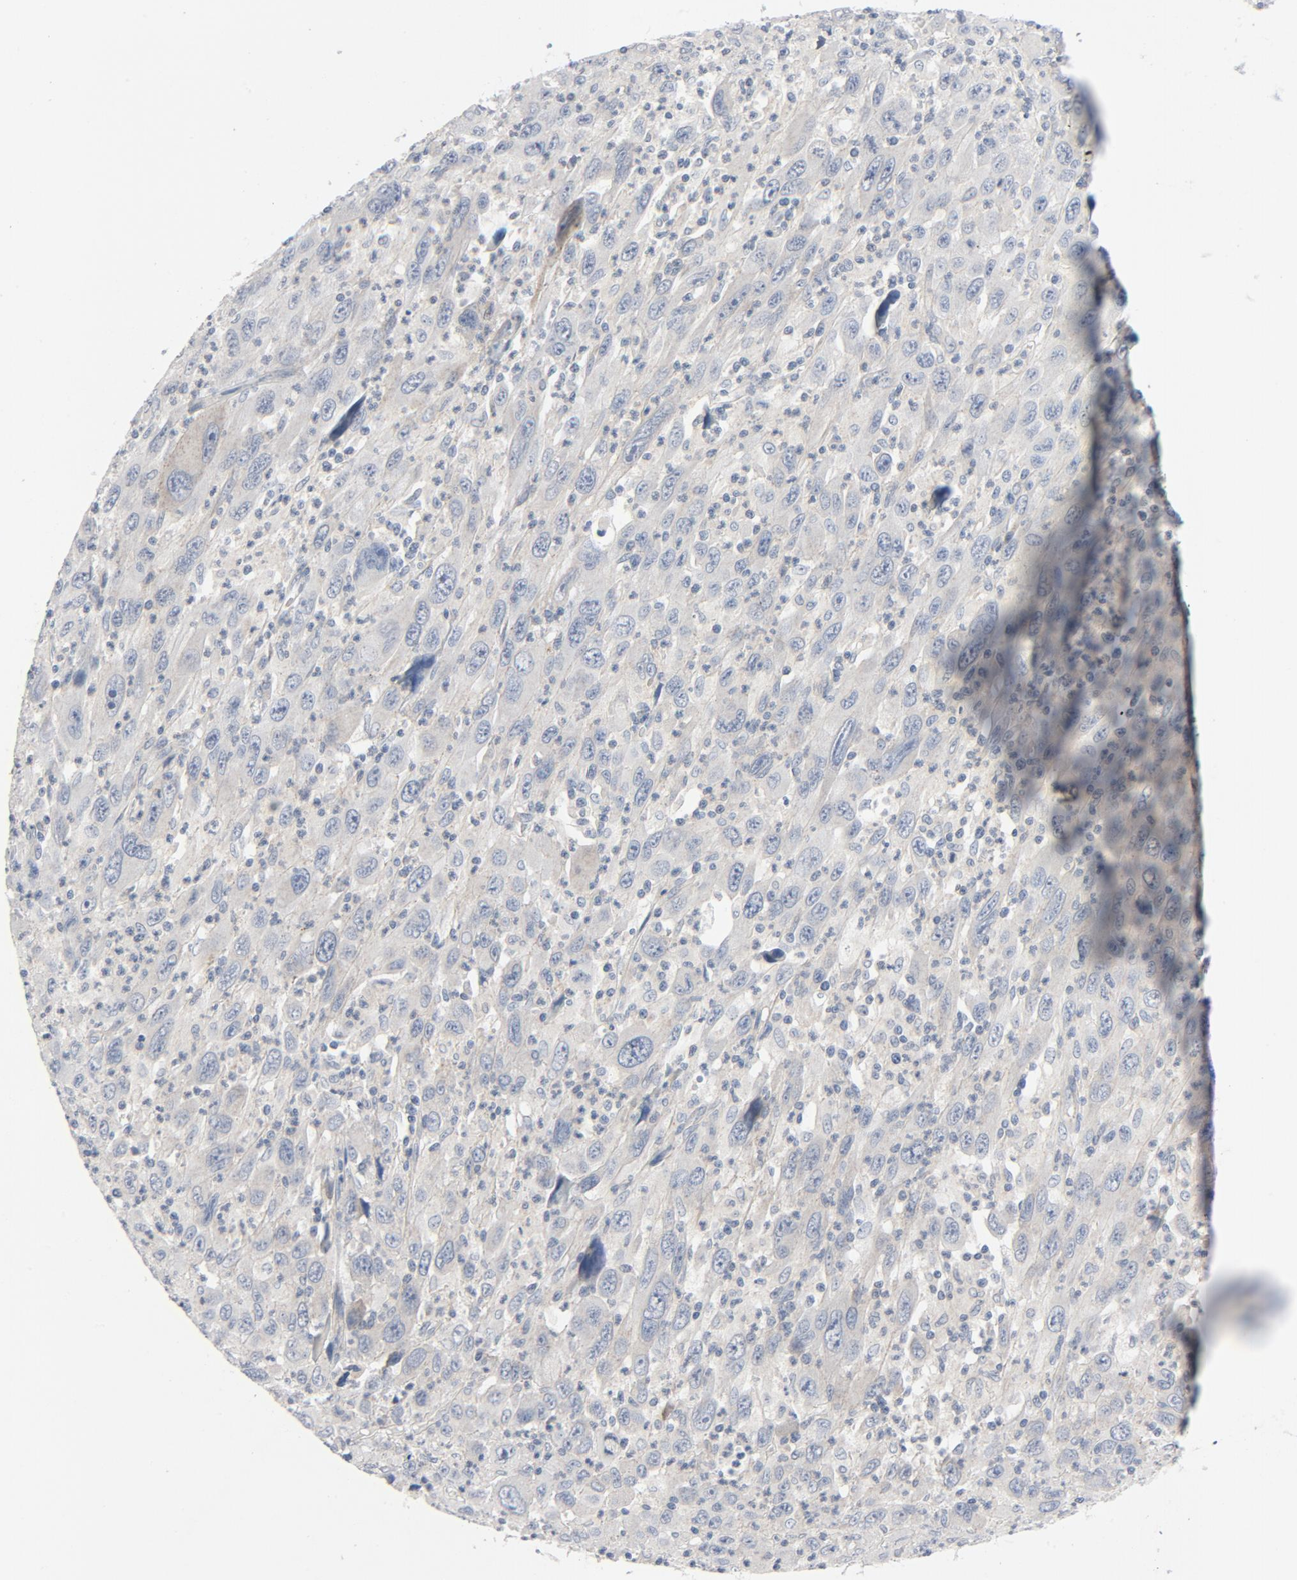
{"staining": {"intensity": "weak", "quantity": ">75%", "location": "cytoplasmic/membranous"}, "tissue": "melanoma", "cell_type": "Tumor cells", "image_type": "cancer", "snomed": [{"axis": "morphology", "description": "Malignant melanoma, Metastatic site"}, {"axis": "topography", "description": "Skin"}], "caption": "Melanoma tissue displays weak cytoplasmic/membranous positivity in about >75% of tumor cells The staining was performed using DAB (3,3'-diaminobenzidine), with brown indicating positive protein expression. Nuclei are stained blue with hematoxylin.", "gene": "TSG101", "patient": {"sex": "female", "age": 56}}